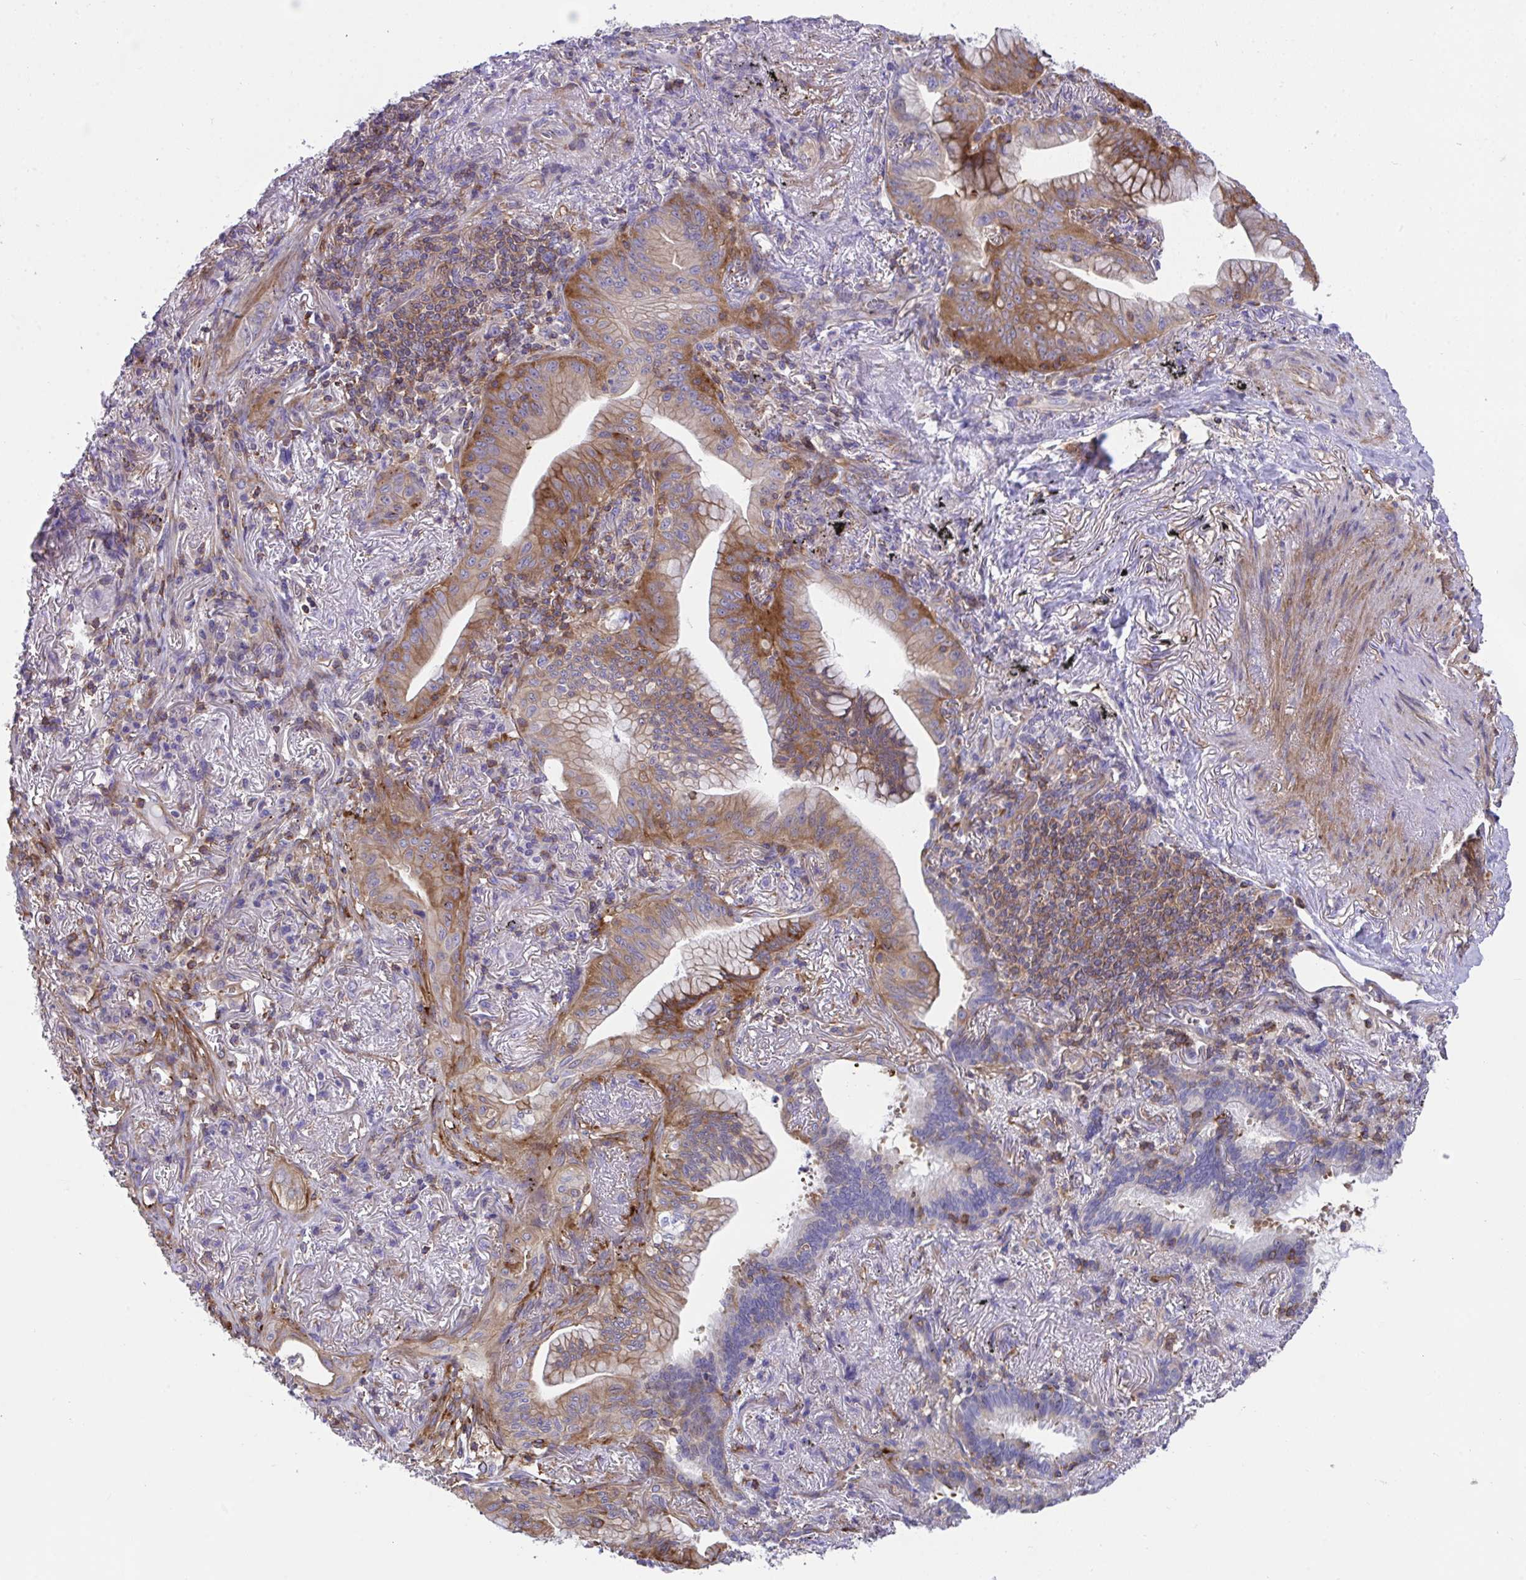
{"staining": {"intensity": "moderate", "quantity": ">75%", "location": "cytoplasmic/membranous"}, "tissue": "lung cancer", "cell_type": "Tumor cells", "image_type": "cancer", "snomed": [{"axis": "morphology", "description": "Adenocarcinoma, NOS"}, {"axis": "topography", "description": "Lung"}], "caption": "Immunohistochemical staining of lung cancer displays moderate cytoplasmic/membranous protein expression in about >75% of tumor cells. (Brightfield microscopy of DAB IHC at high magnification).", "gene": "PPIH", "patient": {"sex": "male", "age": 77}}